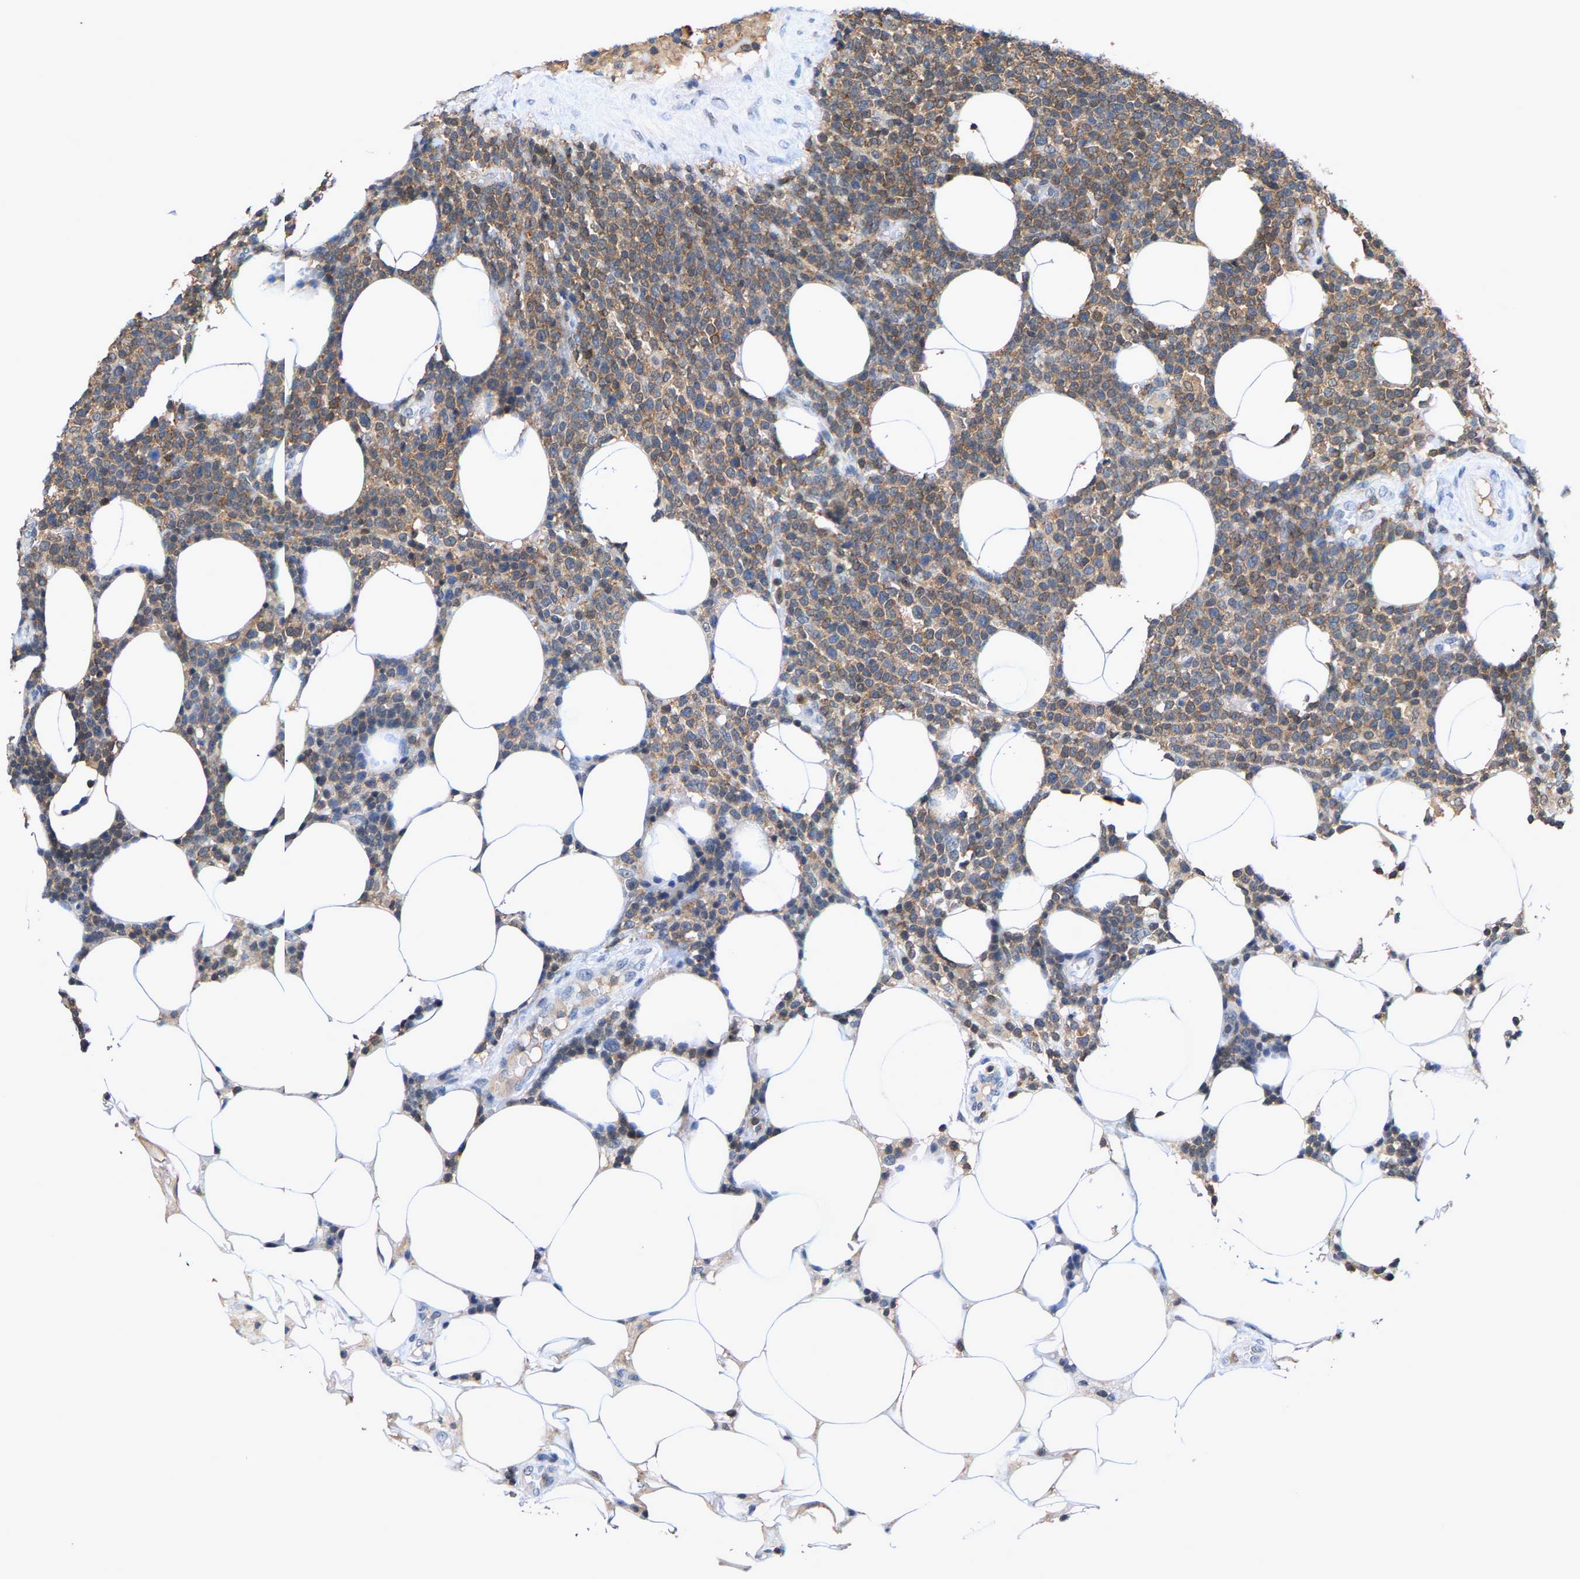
{"staining": {"intensity": "moderate", "quantity": ">75%", "location": "cytoplasmic/membranous"}, "tissue": "lymphoma", "cell_type": "Tumor cells", "image_type": "cancer", "snomed": [{"axis": "morphology", "description": "Malignant lymphoma, non-Hodgkin's type, High grade"}, {"axis": "topography", "description": "Lymph node"}], "caption": "Lymphoma stained for a protein exhibits moderate cytoplasmic/membranous positivity in tumor cells.", "gene": "FGD3", "patient": {"sex": "male", "age": 61}}